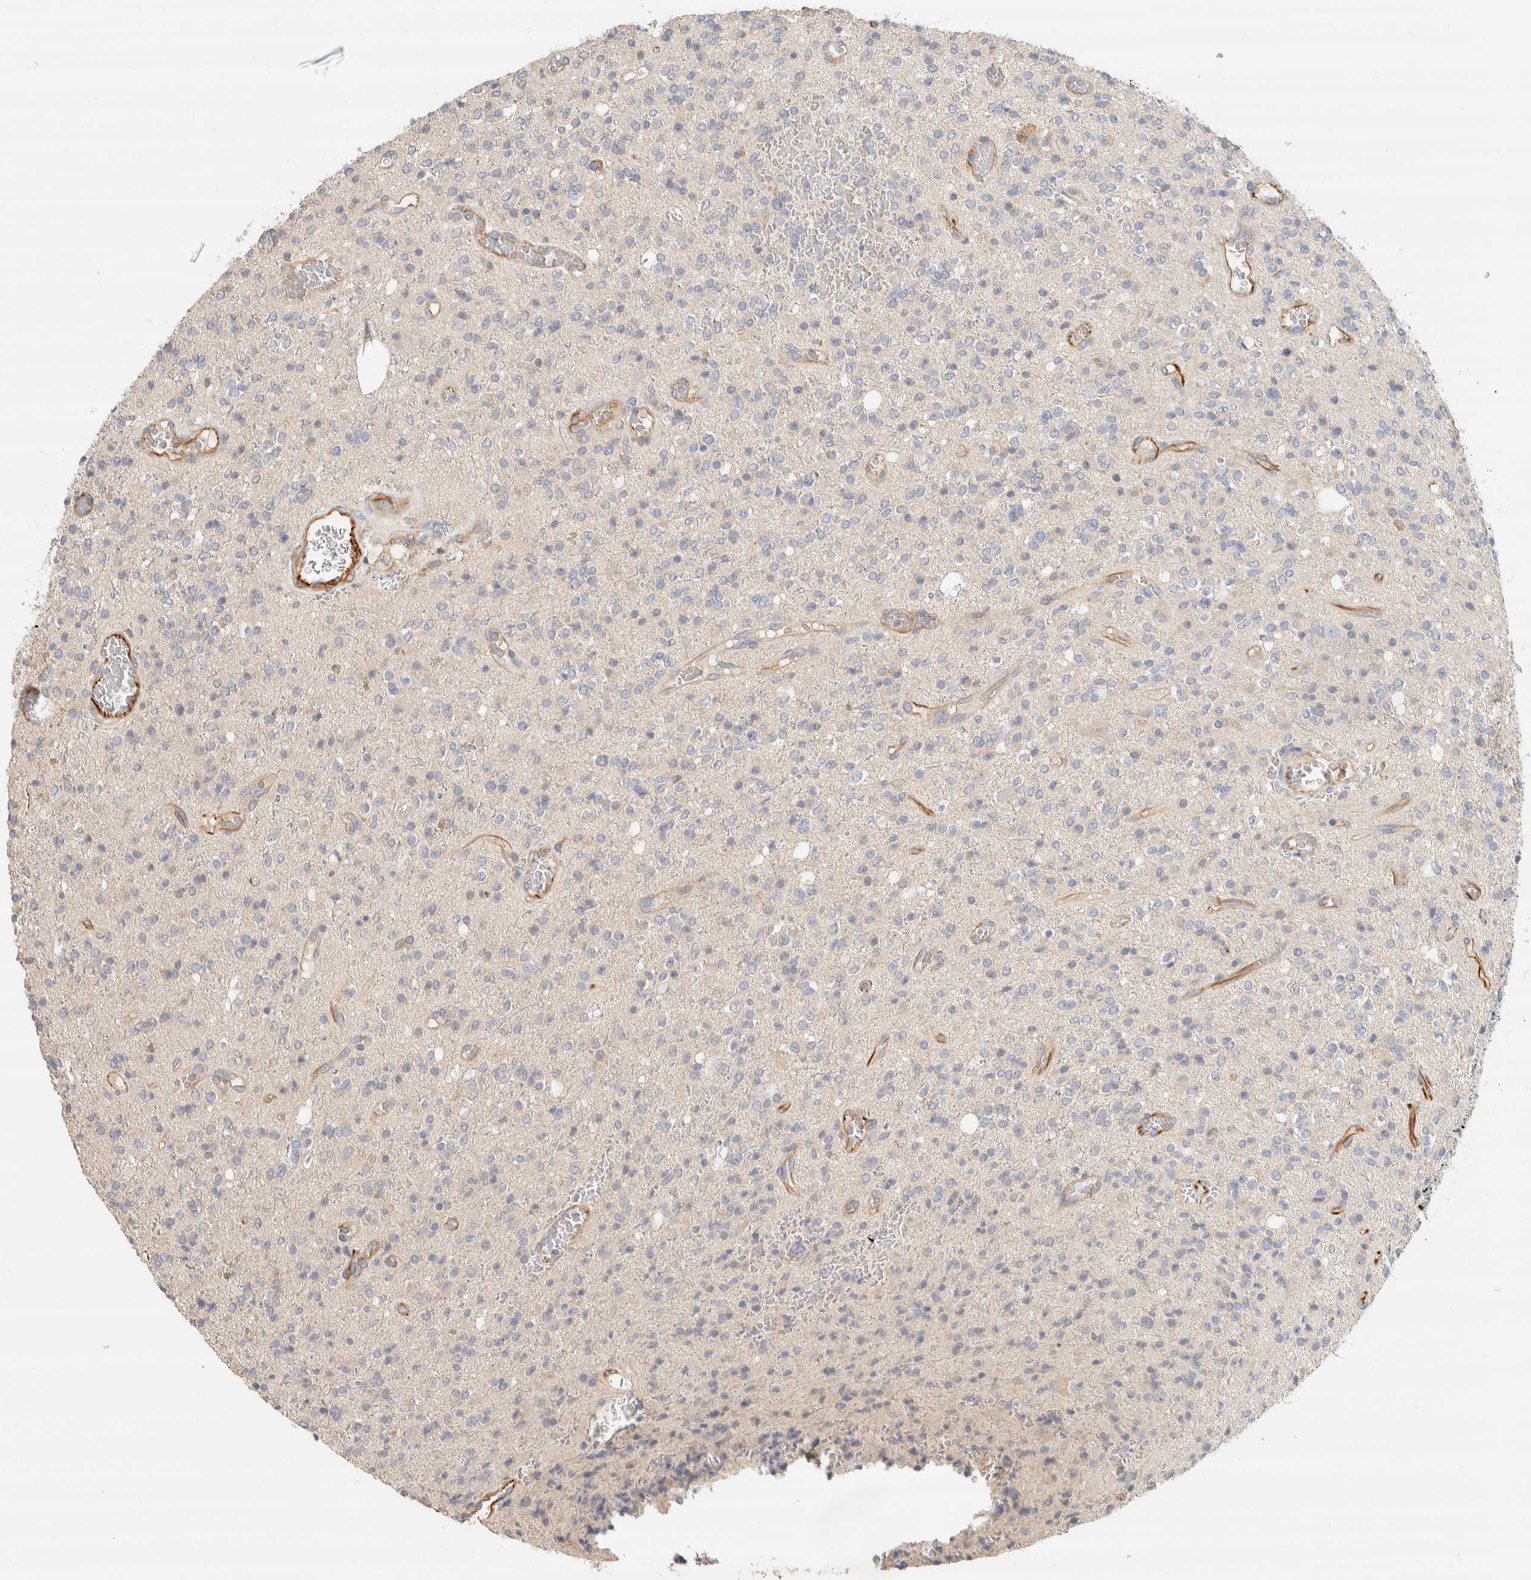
{"staining": {"intensity": "negative", "quantity": "none", "location": "none"}, "tissue": "glioma", "cell_type": "Tumor cells", "image_type": "cancer", "snomed": [{"axis": "morphology", "description": "Glioma, malignant, High grade"}, {"axis": "topography", "description": "Brain"}], "caption": "The histopathology image exhibits no significant staining in tumor cells of malignant glioma (high-grade).", "gene": "CDR2", "patient": {"sex": "male", "age": 34}}